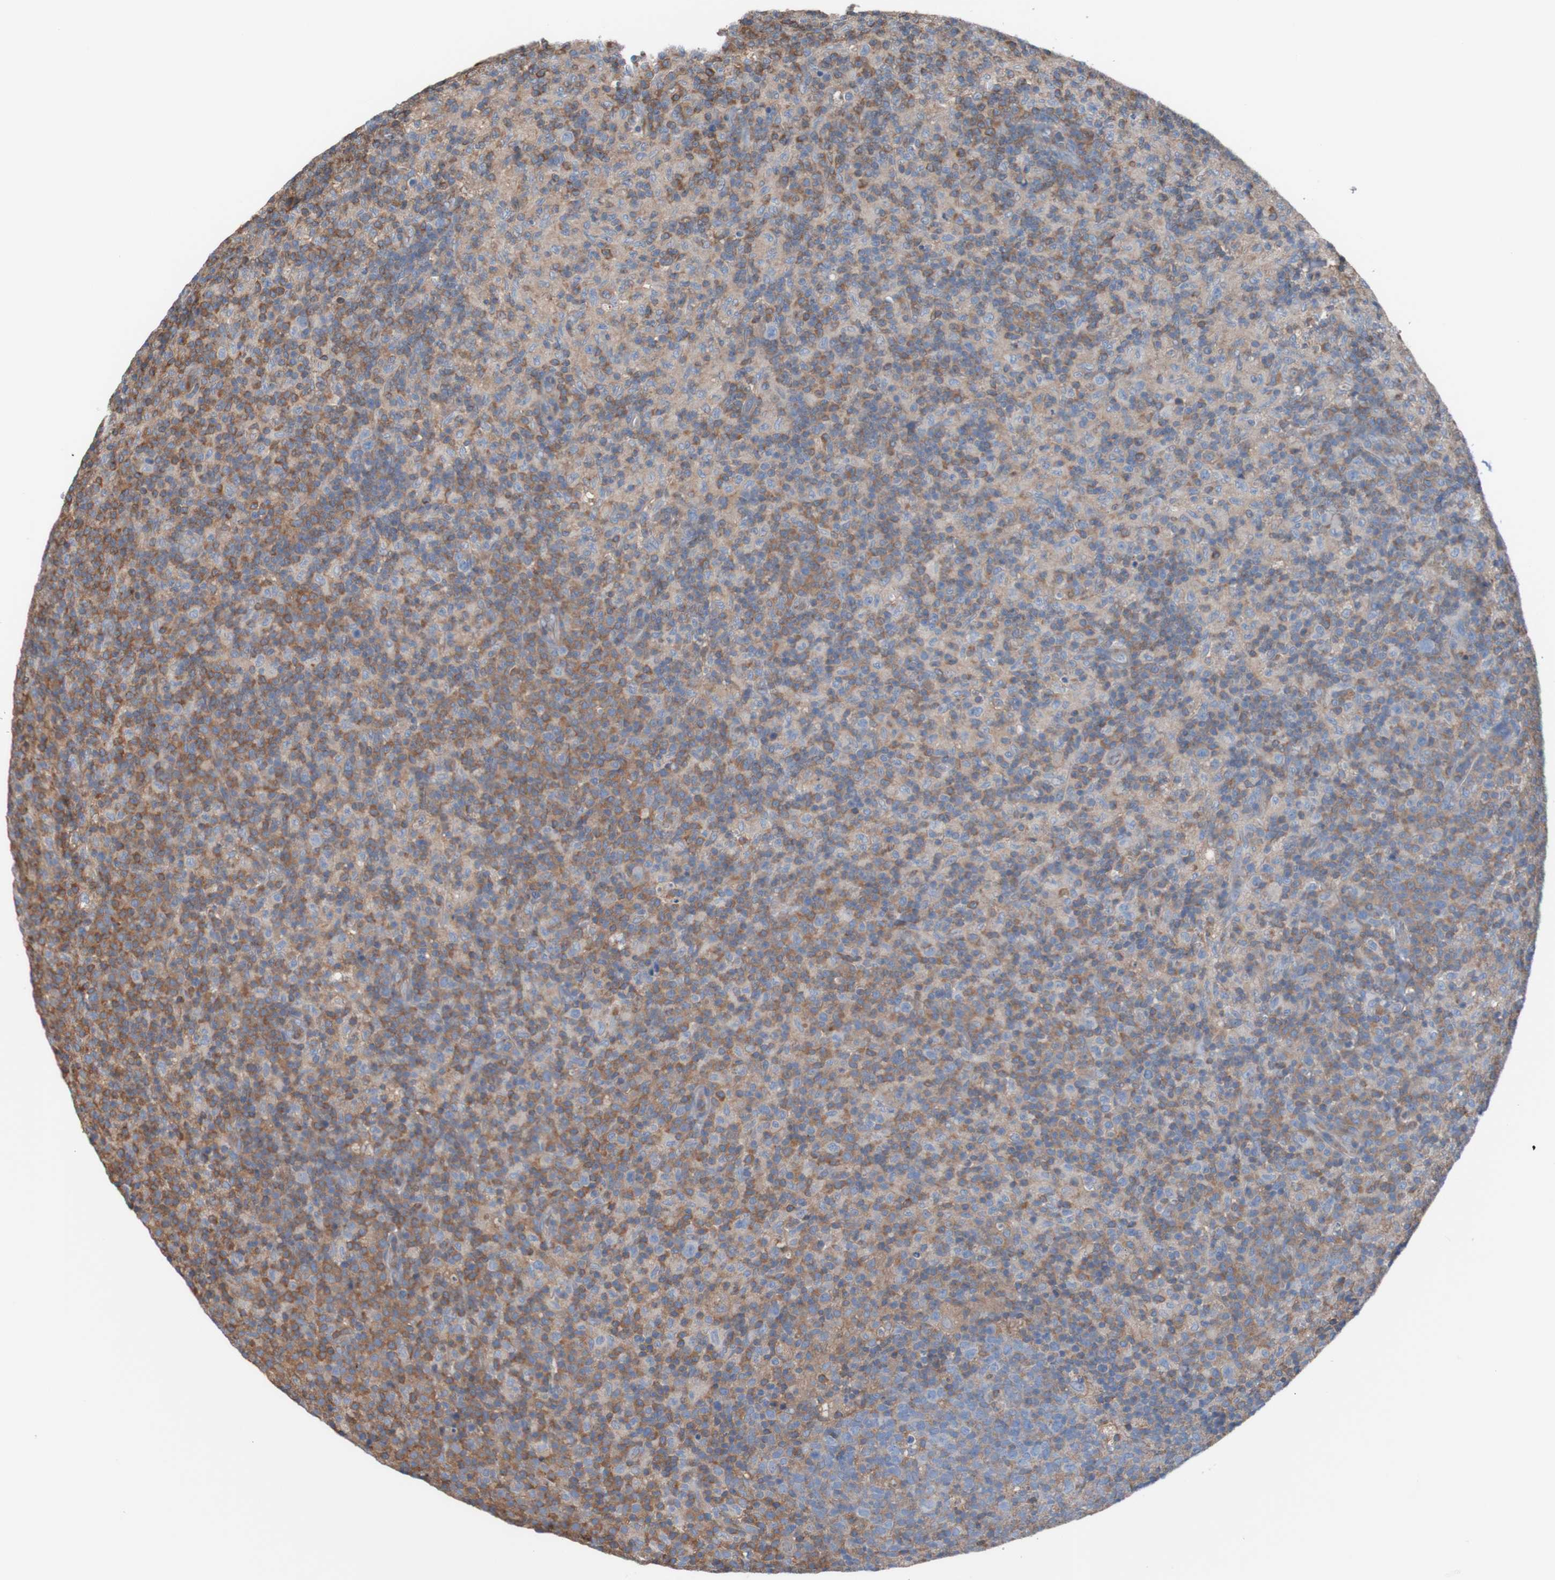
{"staining": {"intensity": "moderate", "quantity": ">75%", "location": "cytoplasmic/membranous"}, "tissue": "lymph node", "cell_type": "Germinal center cells", "image_type": "normal", "snomed": [{"axis": "morphology", "description": "Normal tissue, NOS"}, {"axis": "morphology", "description": "Inflammation, NOS"}, {"axis": "topography", "description": "Lymph node"}], "caption": "DAB (3,3'-diaminobenzidine) immunohistochemical staining of normal lymph node demonstrates moderate cytoplasmic/membranous protein positivity in about >75% of germinal center cells. (brown staining indicates protein expression, while blue staining denotes nuclei).", "gene": "MINAR1", "patient": {"sex": "male", "age": 55}}